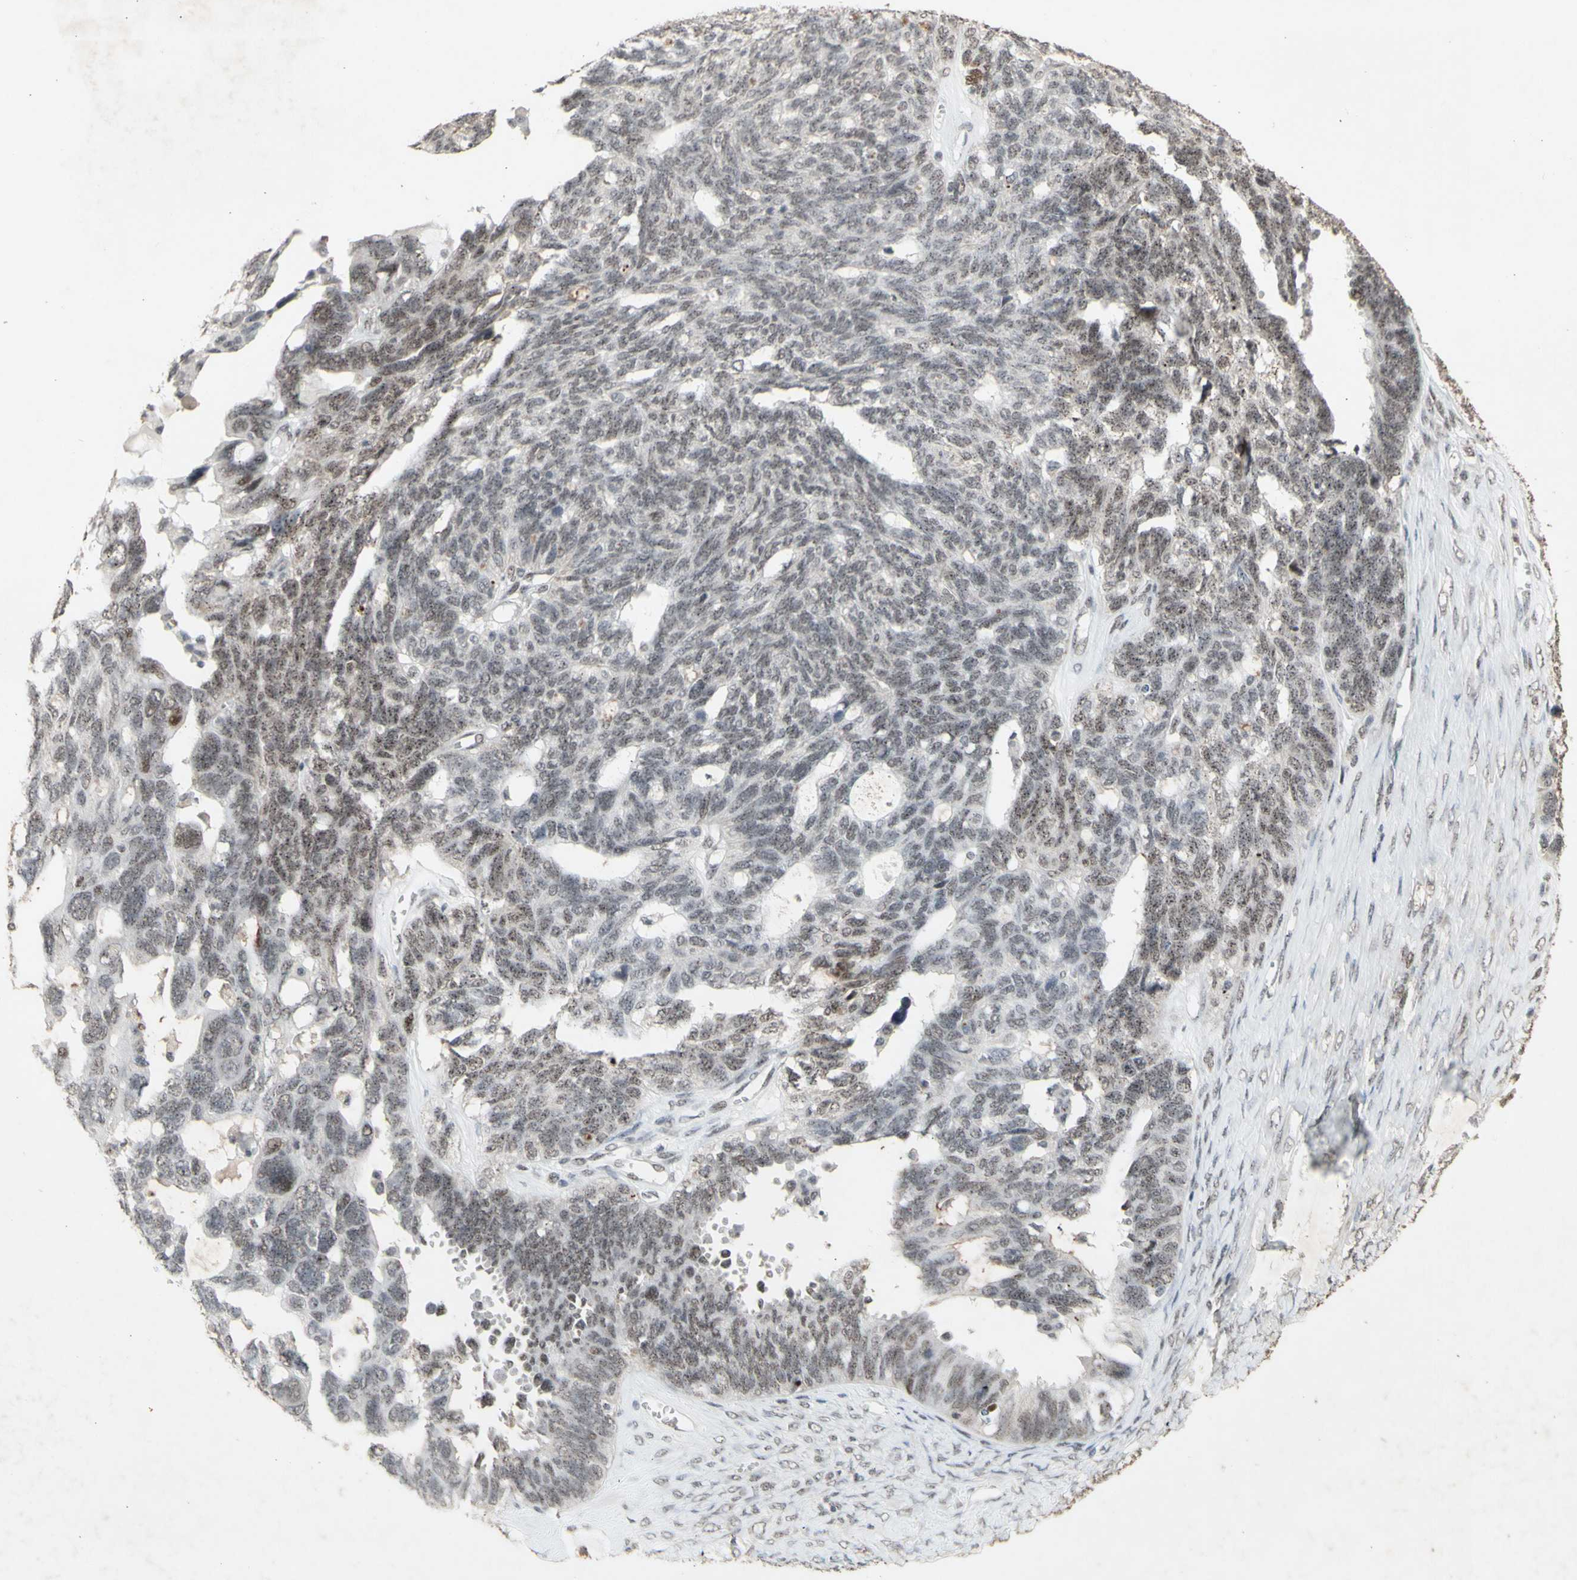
{"staining": {"intensity": "weak", "quantity": "25%-75%", "location": "nuclear"}, "tissue": "ovarian cancer", "cell_type": "Tumor cells", "image_type": "cancer", "snomed": [{"axis": "morphology", "description": "Cystadenocarcinoma, serous, NOS"}, {"axis": "topography", "description": "Ovary"}], "caption": "A brown stain shows weak nuclear expression of a protein in human ovarian serous cystadenocarcinoma tumor cells. Immunohistochemistry (ihc) stains the protein in brown and the nuclei are stained blue.", "gene": "CENPB", "patient": {"sex": "female", "age": 79}}